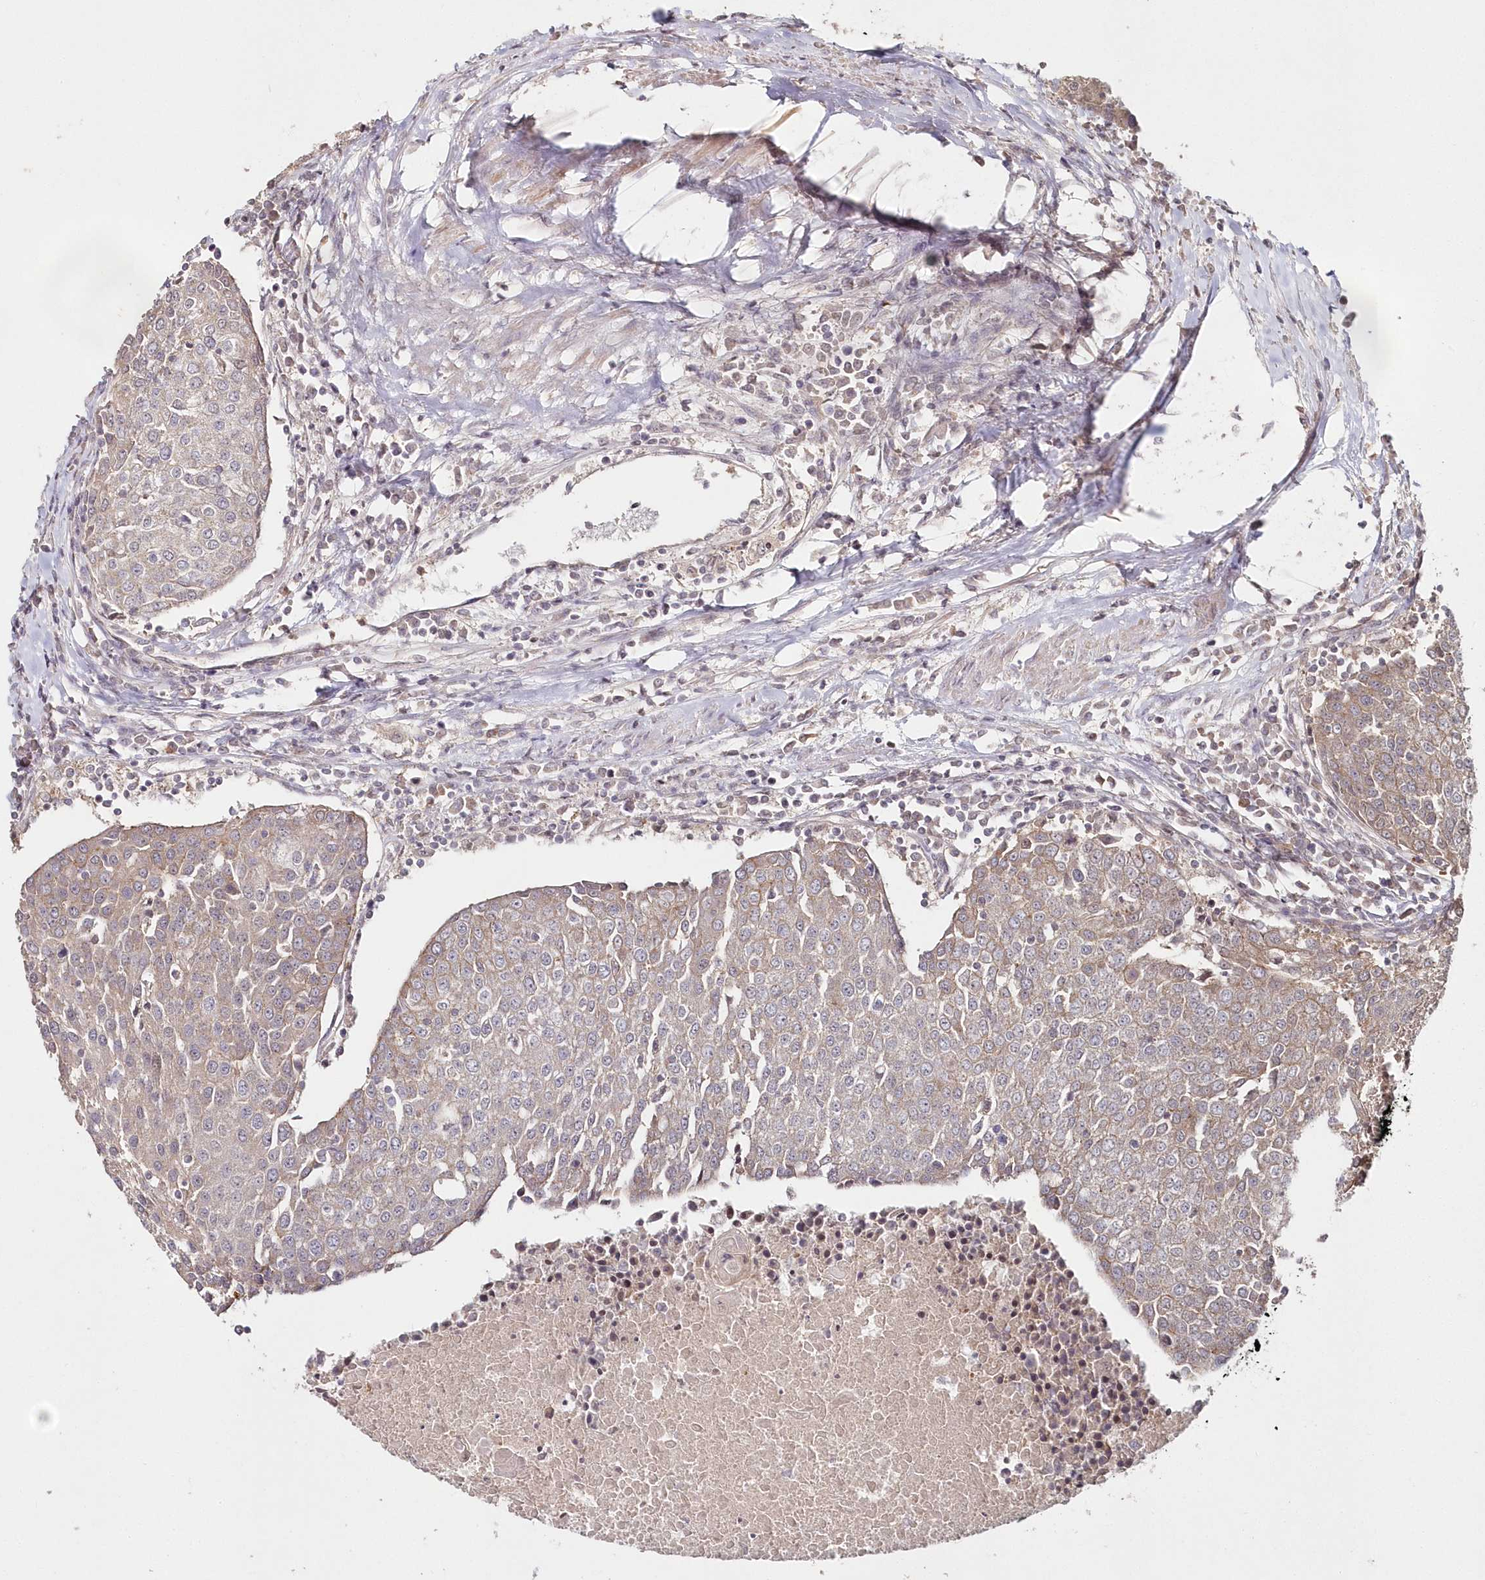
{"staining": {"intensity": "weak", "quantity": ">75%", "location": "cytoplasmic/membranous"}, "tissue": "urothelial cancer", "cell_type": "Tumor cells", "image_type": "cancer", "snomed": [{"axis": "morphology", "description": "Urothelial carcinoma, High grade"}, {"axis": "topography", "description": "Urinary bladder"}], "caption": "About >75% of tumor cells in urothelial carcinoma (high-grade) demonstrate weak cytoplasmic/membranous protein positivity as visualized by brown immunohistochemical staining.", "gene": "HYCC2", "patient": {"sex": "female", "age": 85}}